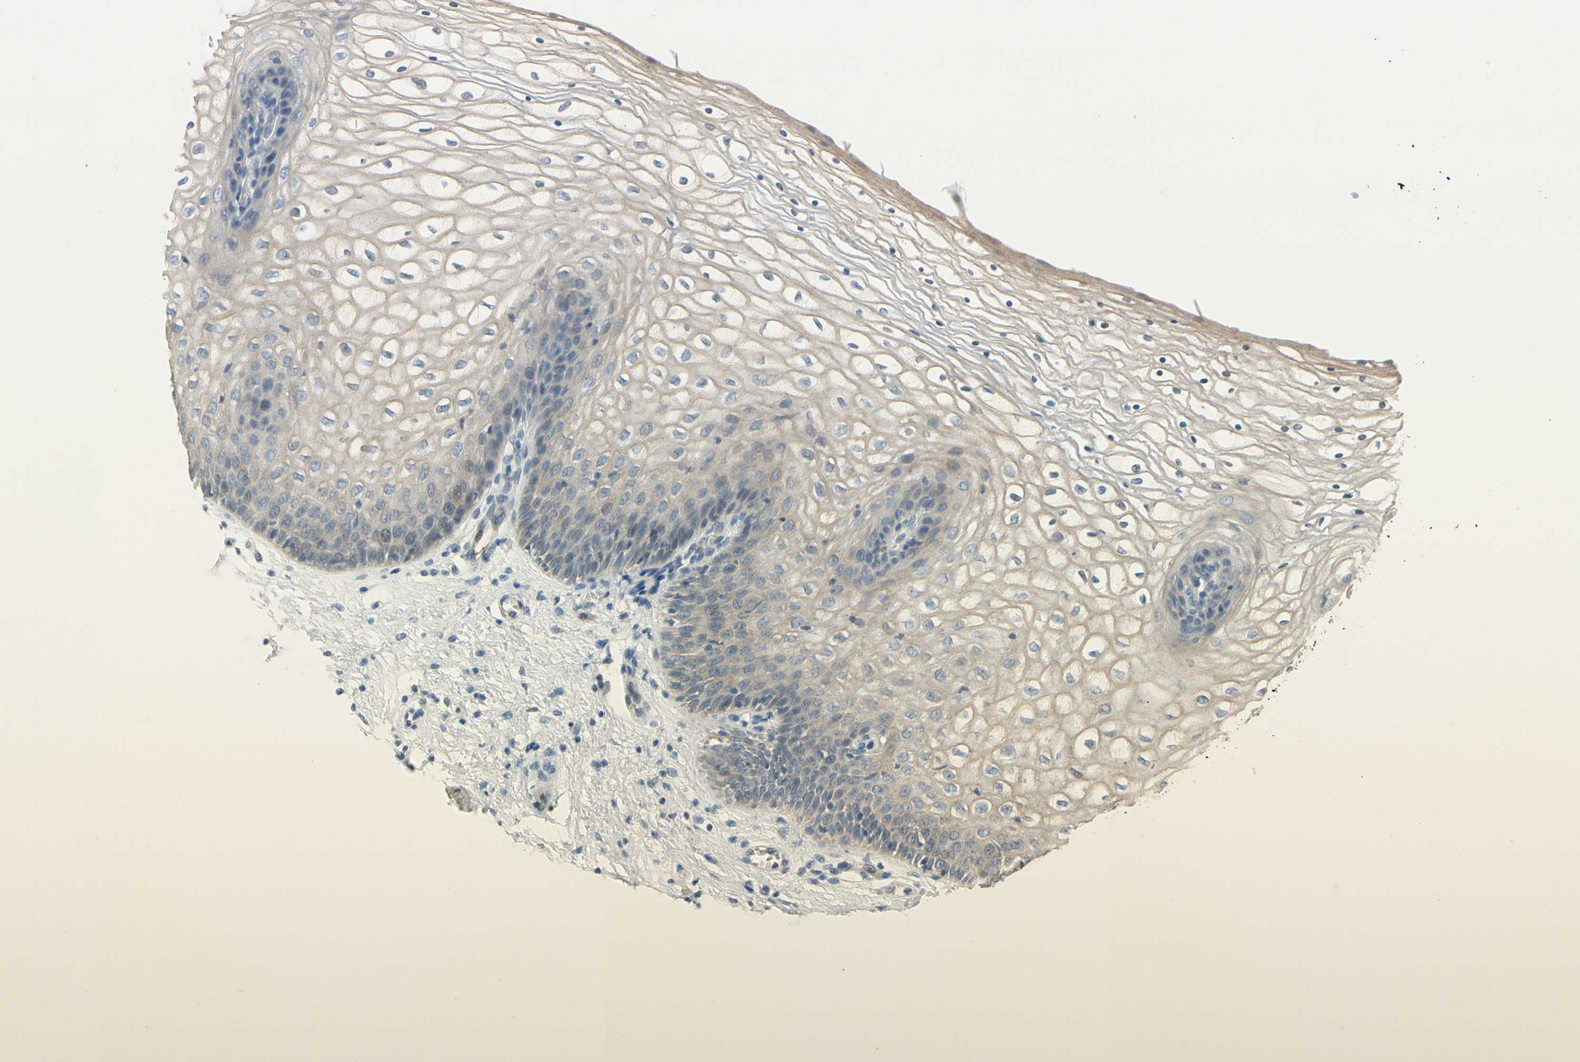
{"staining": {"intensity": "weak", "quantity": "25%-75%", "location": "cytoplasmic/membranous"}, "tissue": "vagina", "cell_type": "Squamous epithelial cells", "image_type": "normal", "snomed": [{"axis": "morphology", "description": "Normal tissue, NOS"}, {"axis": "topography", "description": "Vagina"}], "caption": "This is a histology image of IHC staining of benign vagina, which shows weak staining in the cytoplasmic/membranous of squamous epithelial cells.", "gene": "CNDP1", "patient": {"sex": "female", "age": 34}}